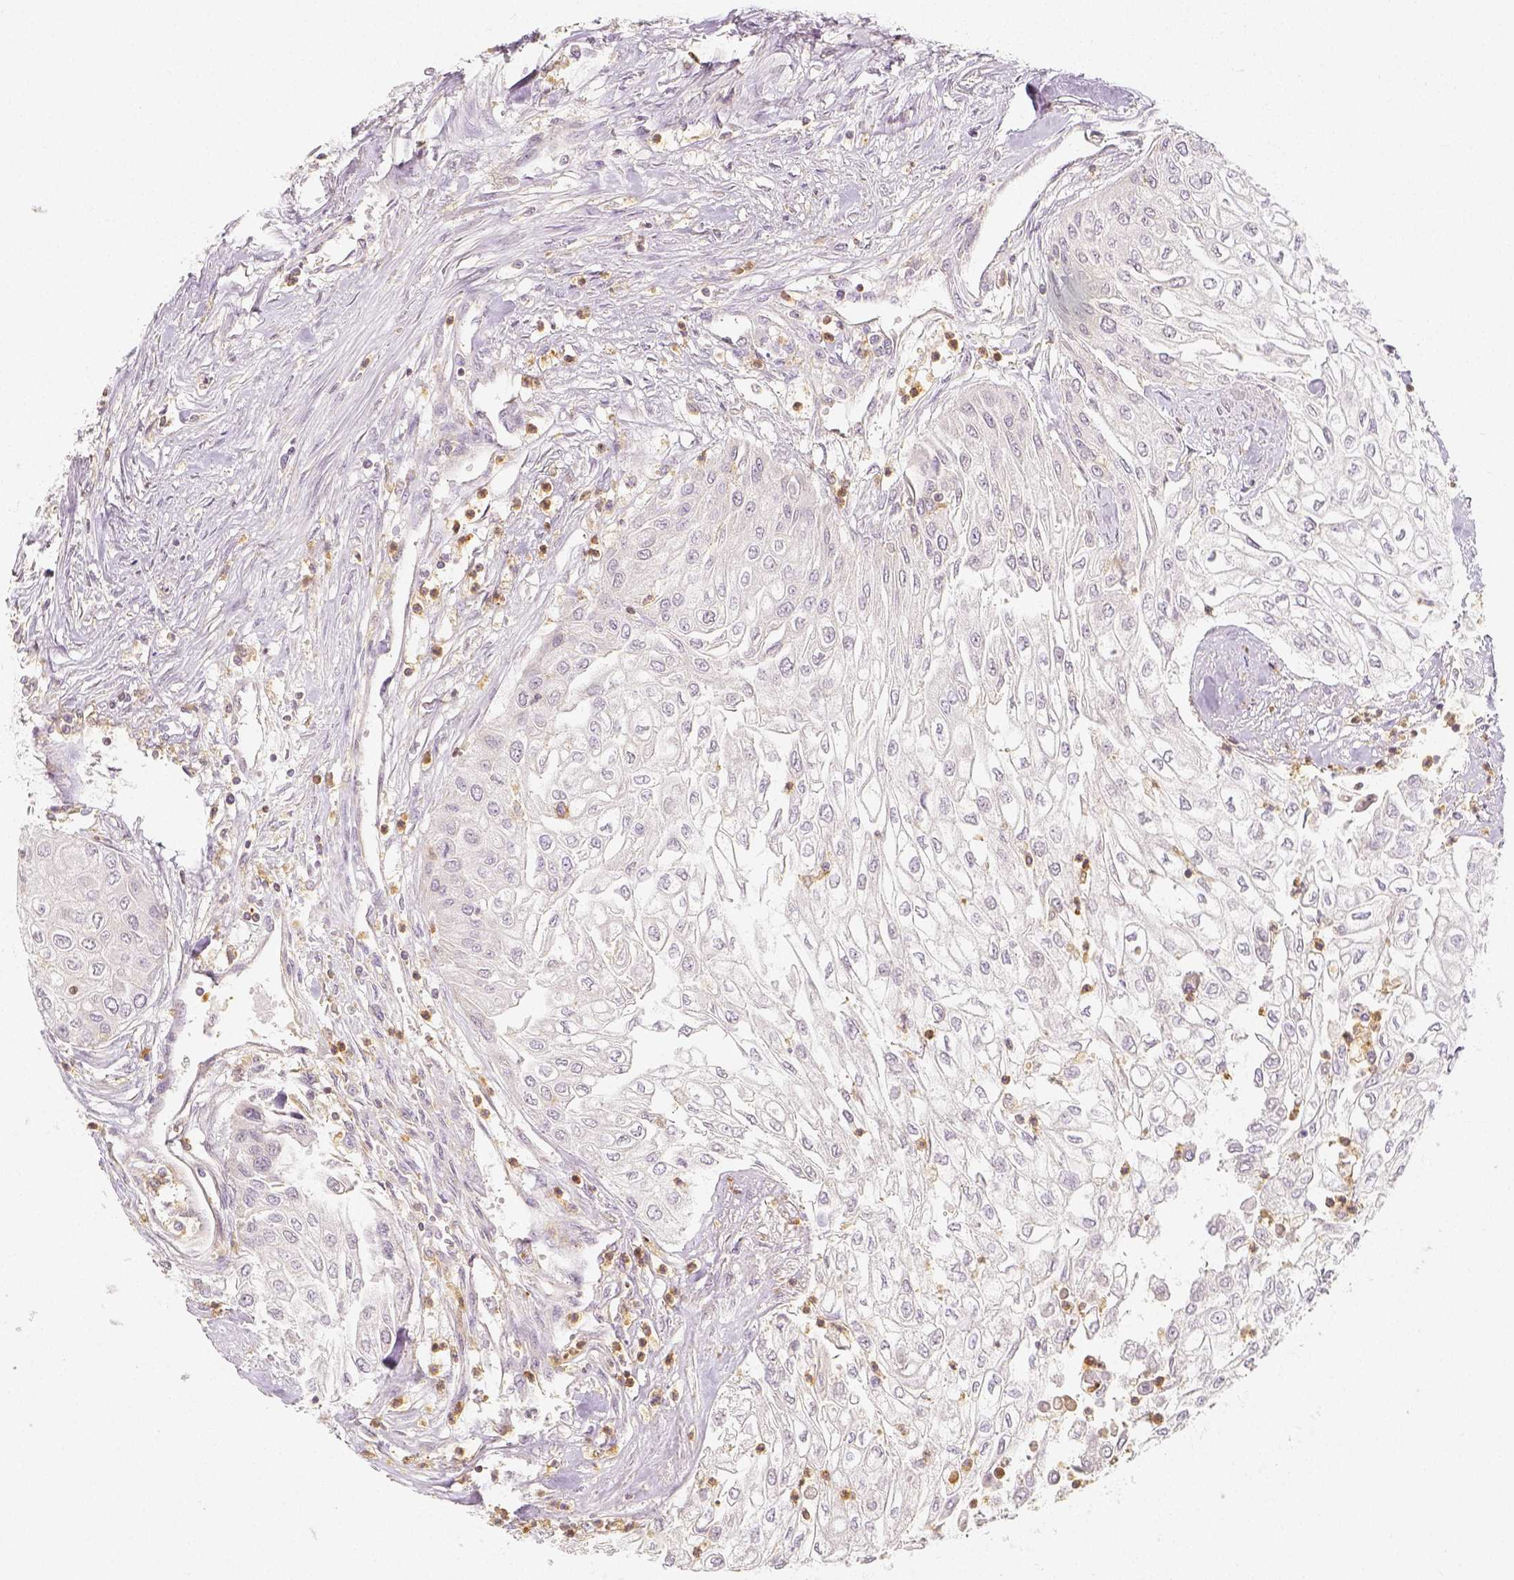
{"staining": {"intensity": "negative", "quantity": "none", "location": "none"}, "tissue": "urothelial cancer", "cell_type": "Tumor cells", "image_type": "cancer", "snomed": [{"axis": "morphology", "description": "Urothelial carcinoma, High grade"}, {"axis": "topography", "description": "Urinary bladder"}], "caption": "The histopathology image reveals no significant positivity in tumor cells of high-grade urothelial carcinoma.", "gene": "PTPRJ", "patient": {"sex": "male", "age": 62}}